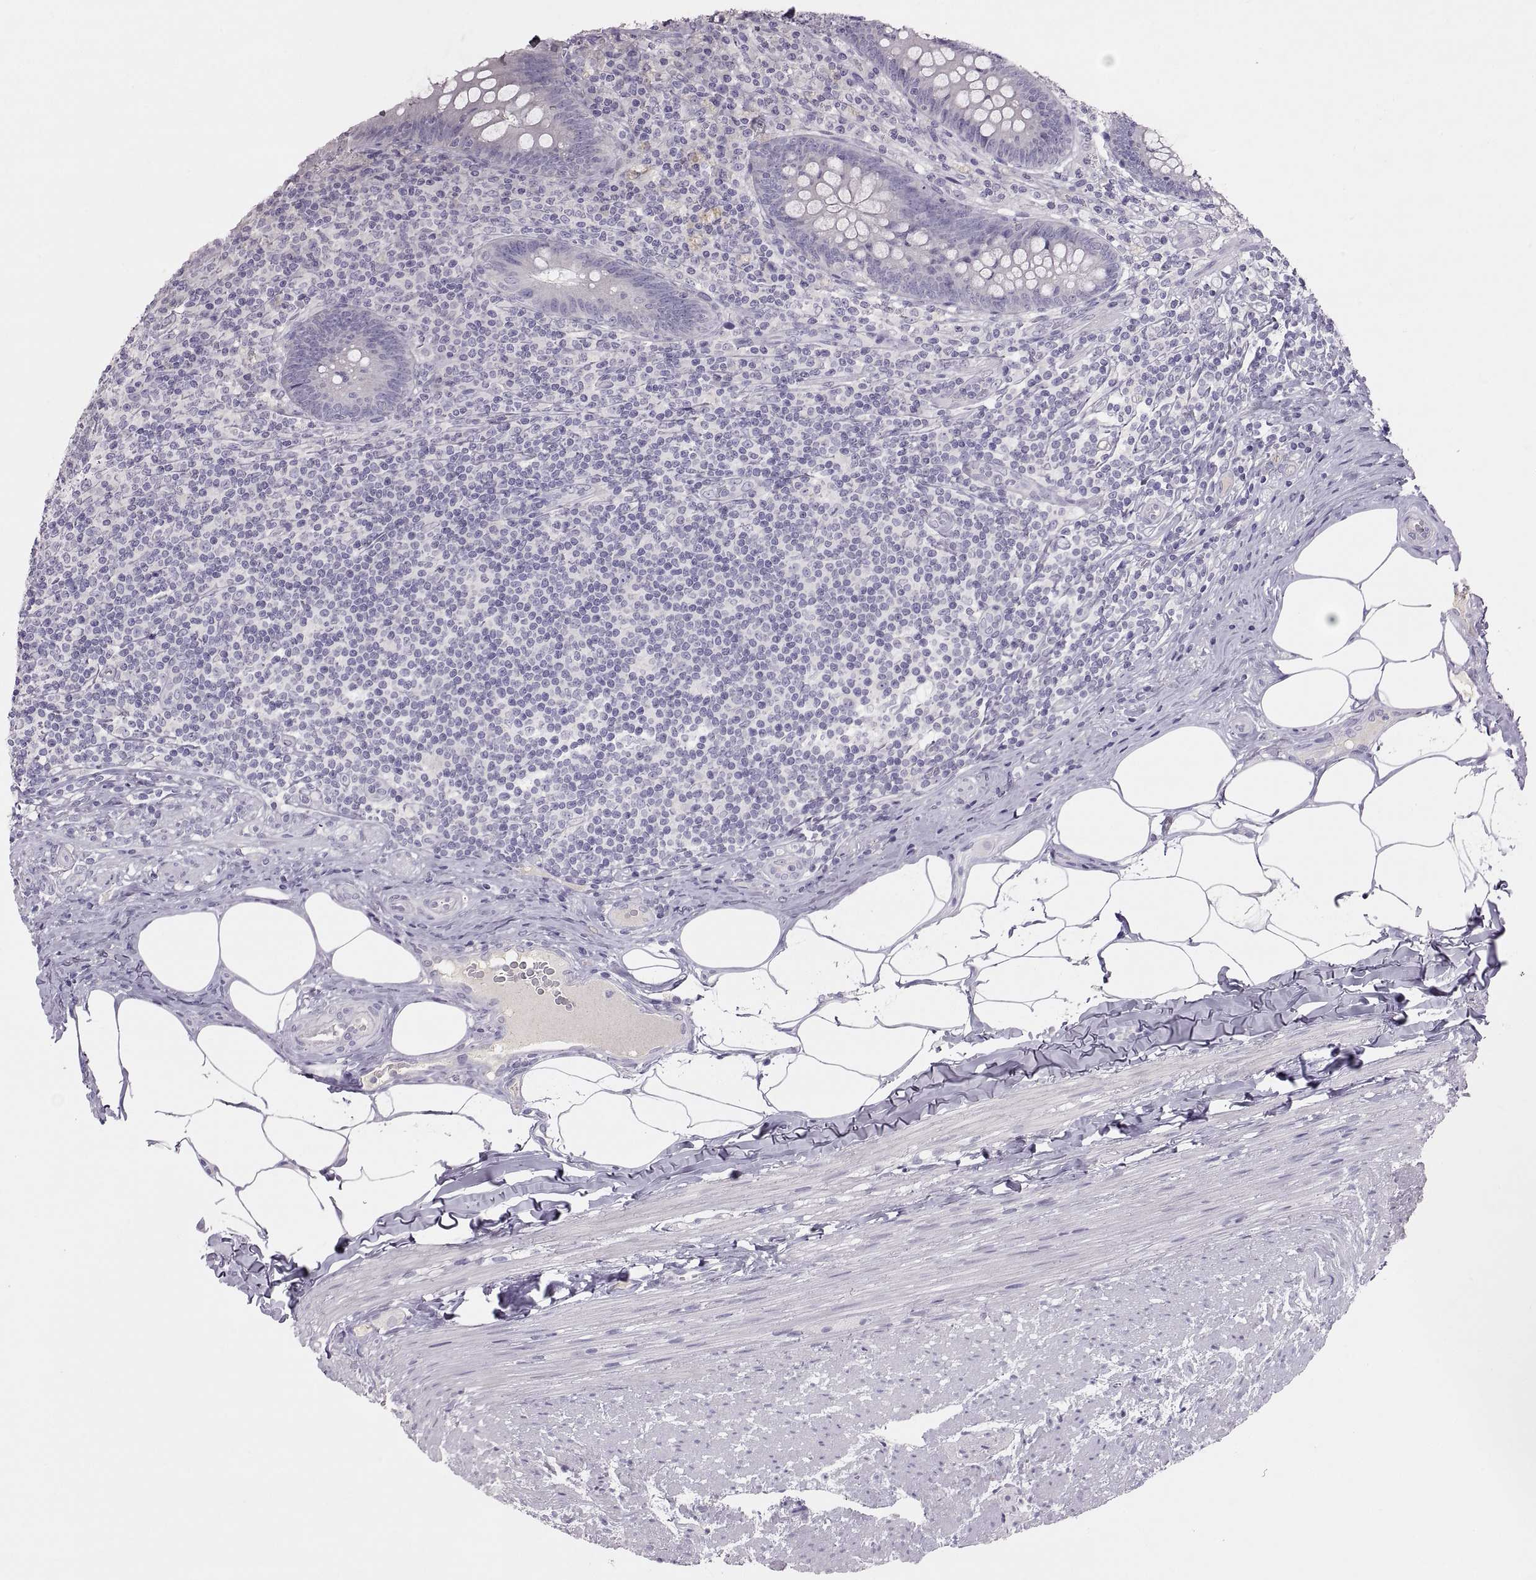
{"staining": {"intensity": "negative", "quantity": "none", "location": "none"}, "tissue": "appendix", "cell_type": "Glandular cells", "image_type": "normal", "snomed": [{"axis": "morphology", "description": "Normal tissue, NOS"}, {"axis": "topography", "description": "Appendix"}], "caption": "IHC image of benign human appendix stained for a protein (brown), which shows no staining in glandular cells. (Immunohistochemistry (ihc), brightfield microscopy, high magnification).", "gene": "TBX19", "patient": {"sex": "male", "age": 47}}